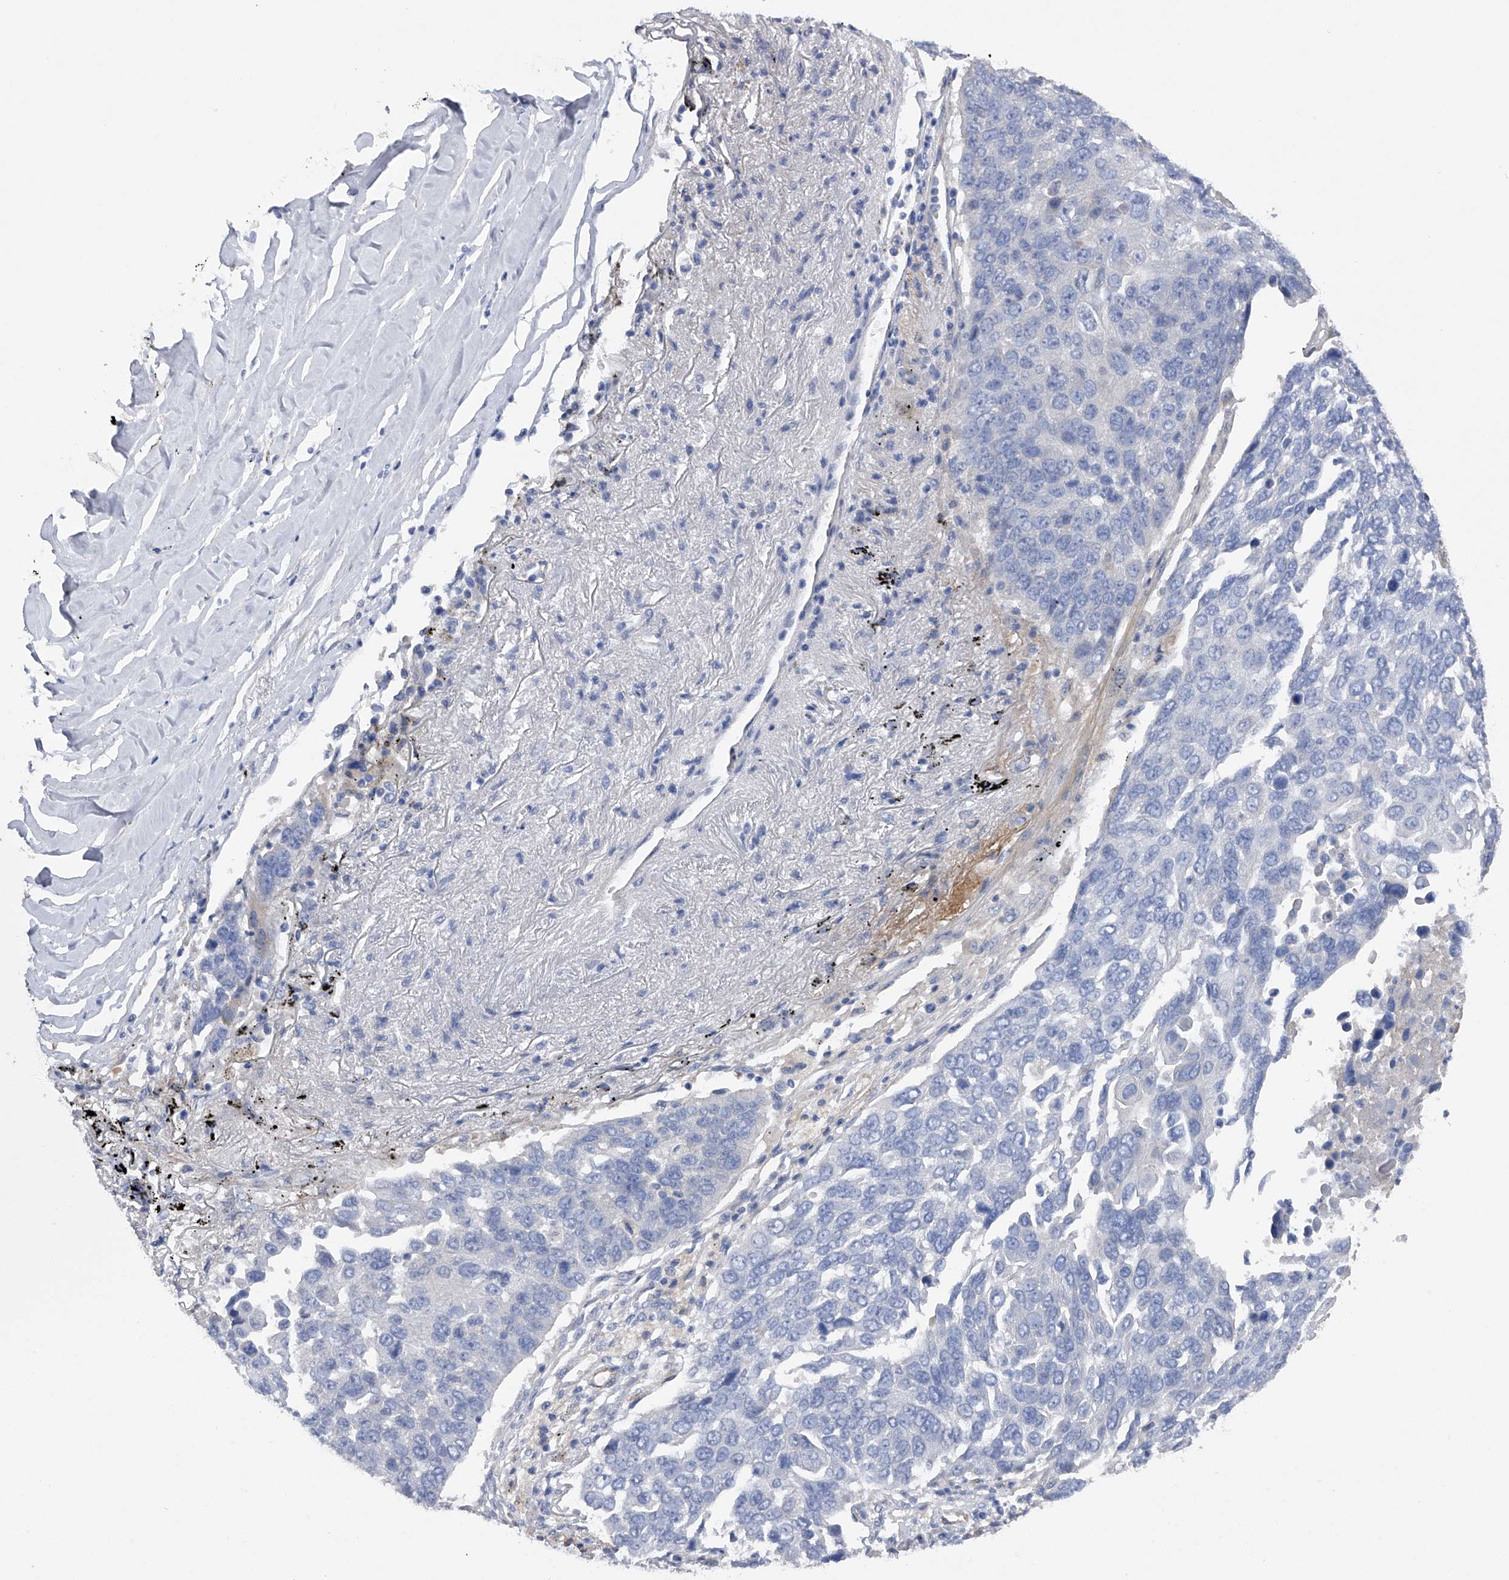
{"staining": {"intensity": "negative", "quantity": "none", "location": "none"}, "tissue": "lung cancer", "cell_type": "Tumor cells", "image_type": "cancer", "snomed": [{"axis": "morphology", "description": "Squamous cell carcinoma, NOS"}, {"axis": "topography", "description": "Lung"}], "caption": "There is no significant expression in tumor cells of lung squamous cell carcinoma.", "gene": "RWDD2A", "patient": {"sex": "male", "age": 66}}